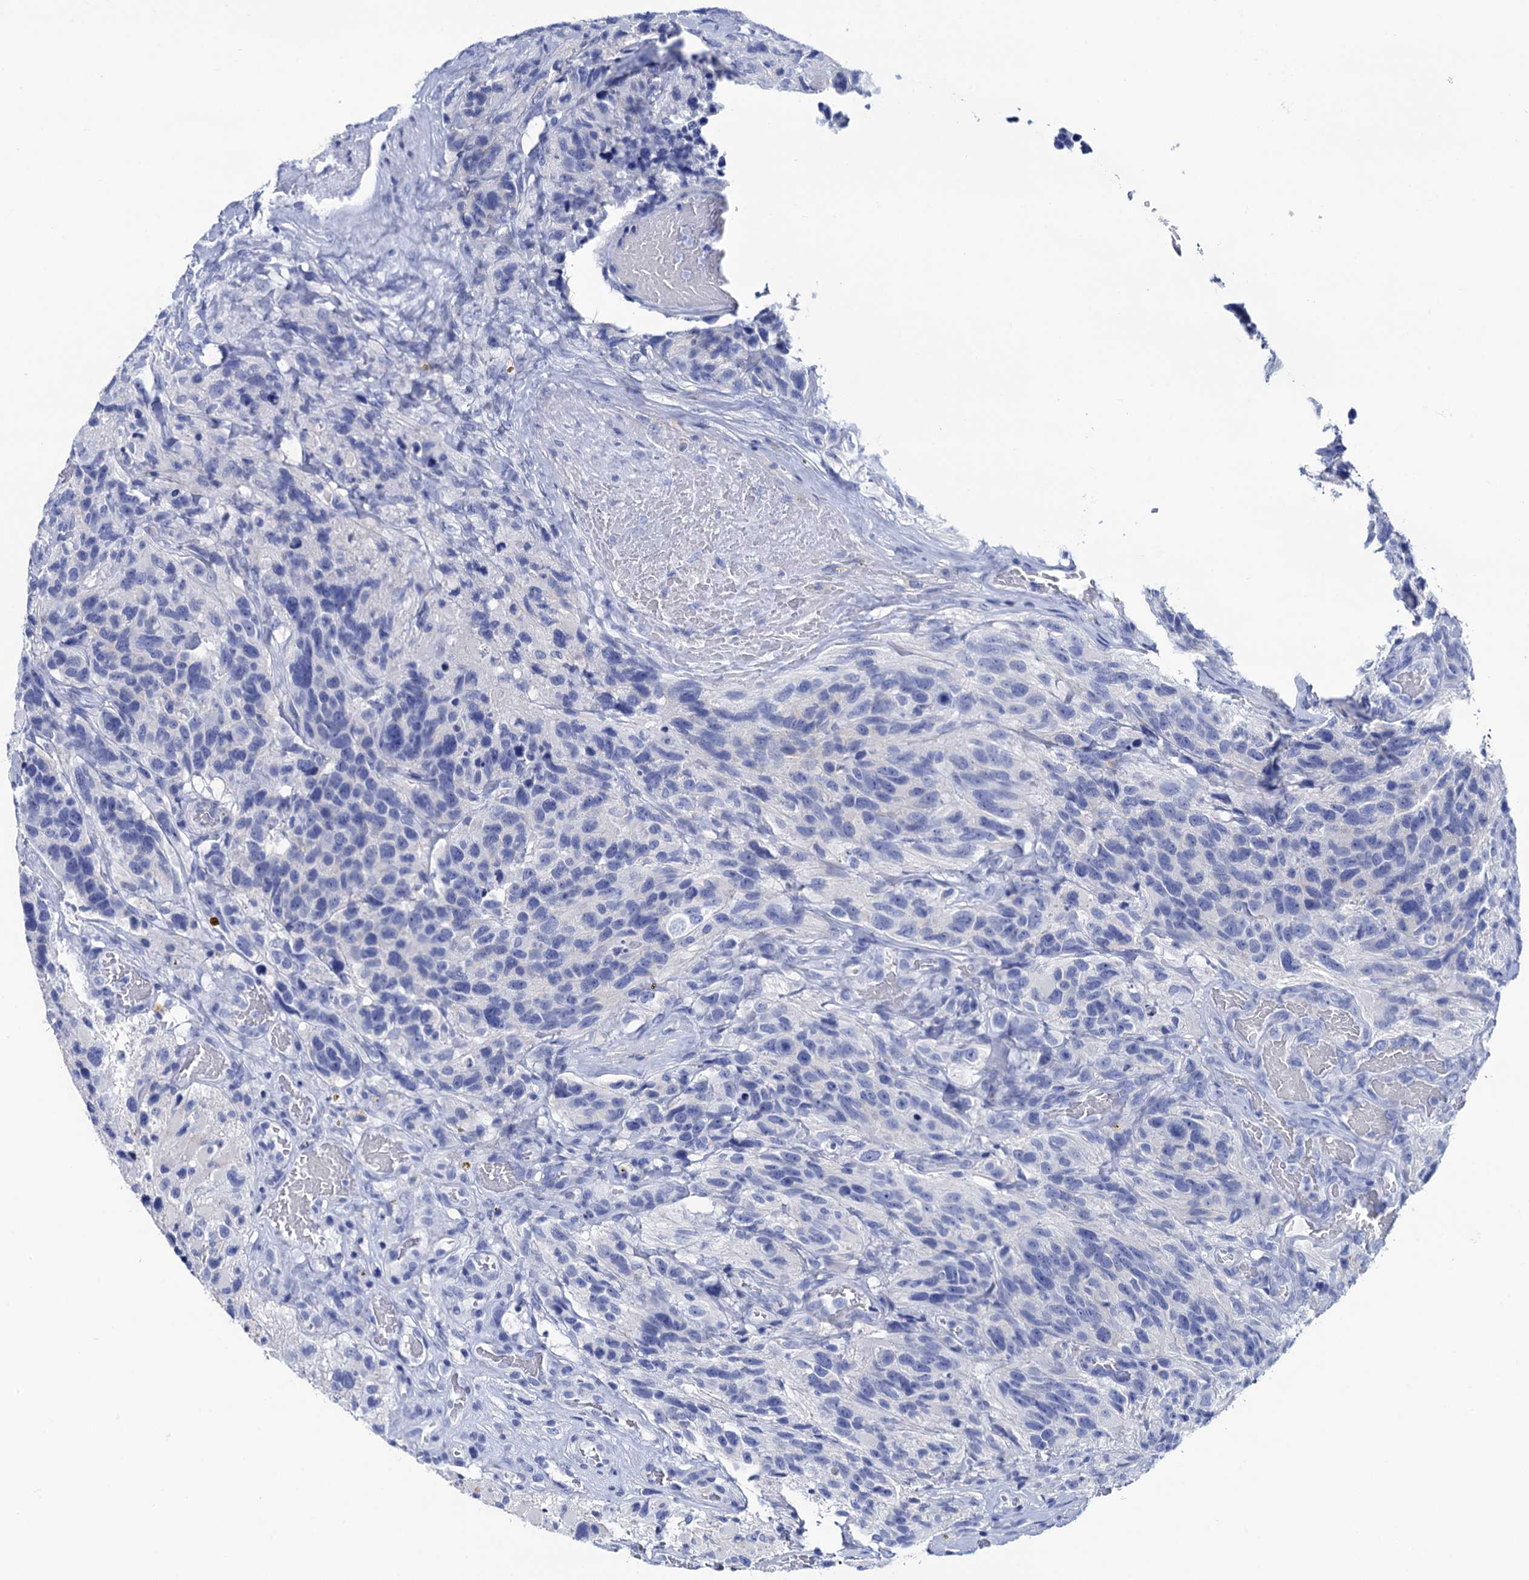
{"staining": {"intensity": "negative", "quantity": "none", "location": "none"}, "tissue": "glioma", "cell_type": "Tumor cells", "image_type": "cancer", "snomed": [{"axis": "morphology", "description": "Glioma, malignant, High grade"}, {"axis": "topography", "description": "Brain"}], "caption": "This is an IHC photomicrograph of high-grade glioma (malignant). There is no expression in tumor cells.", "gene": "RAB3IP", "patient": {"sex": "male", "age": 69}}